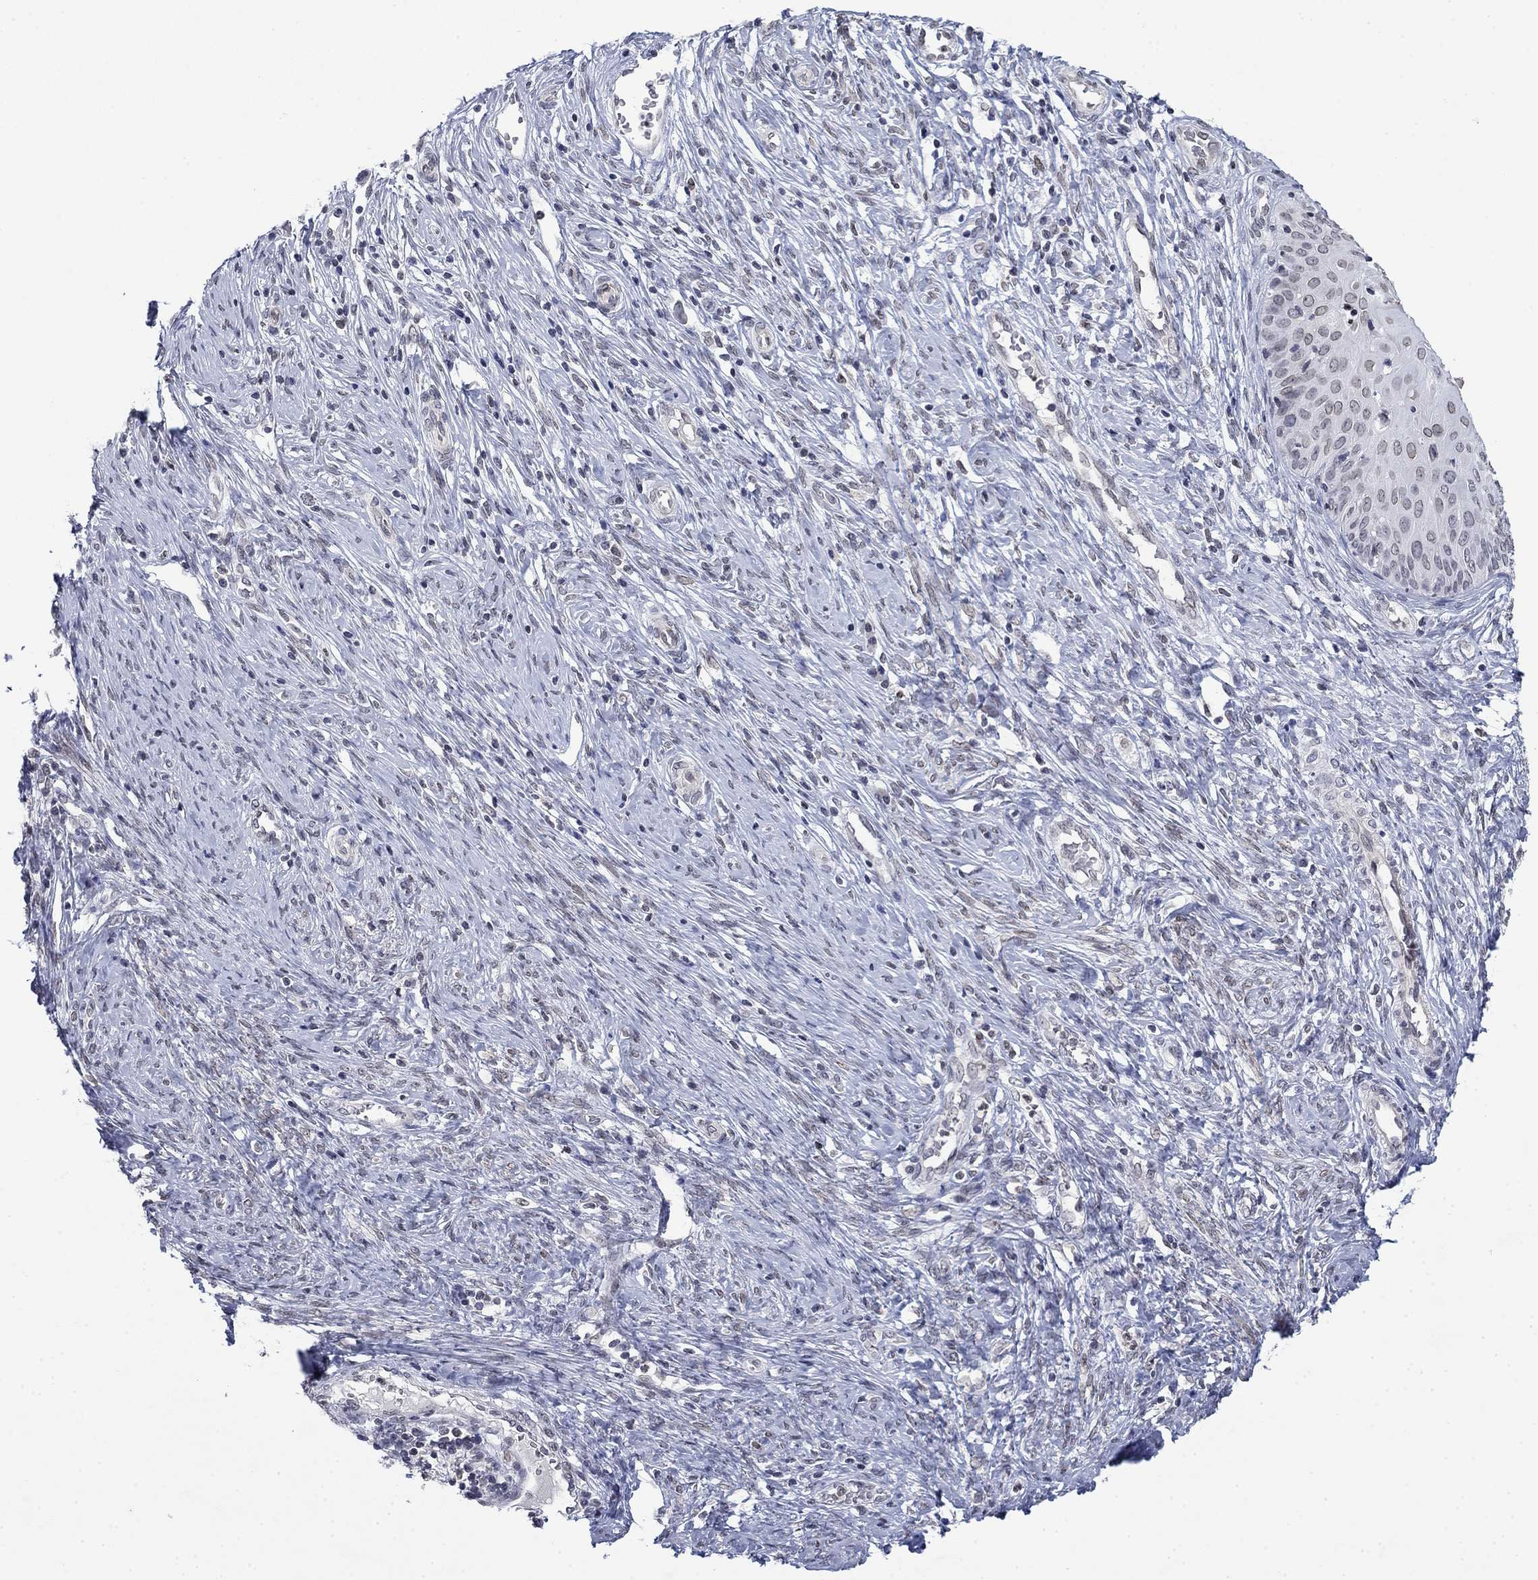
{"staining": {"intensity": "negative", "quantity": "none", "location": "none"}, "tissue": "cervical cancer", "cell_type": "Tumor cells", "image_type": "cancer", "snomed": [{"axis": "morphology", "description": "Normal tissue, NOS"}, {"axis": "morphology", "description": "Squamous cell carcinoma, NOS"}, {"axis": "topography", "description": "Cervix"}], "caption": "IHC of cervical squamous cell carcinoma demonstrates no expression in tumor cells. Brightfield microscopy of immunohistochemistry stained with DAB (3,3'-diaminobenzidine) (brown) and hematoxylin (blue), captured at high magnification.", "gene": "TOR1AIP1", "patient": {"sex": "female", "age": 39}}